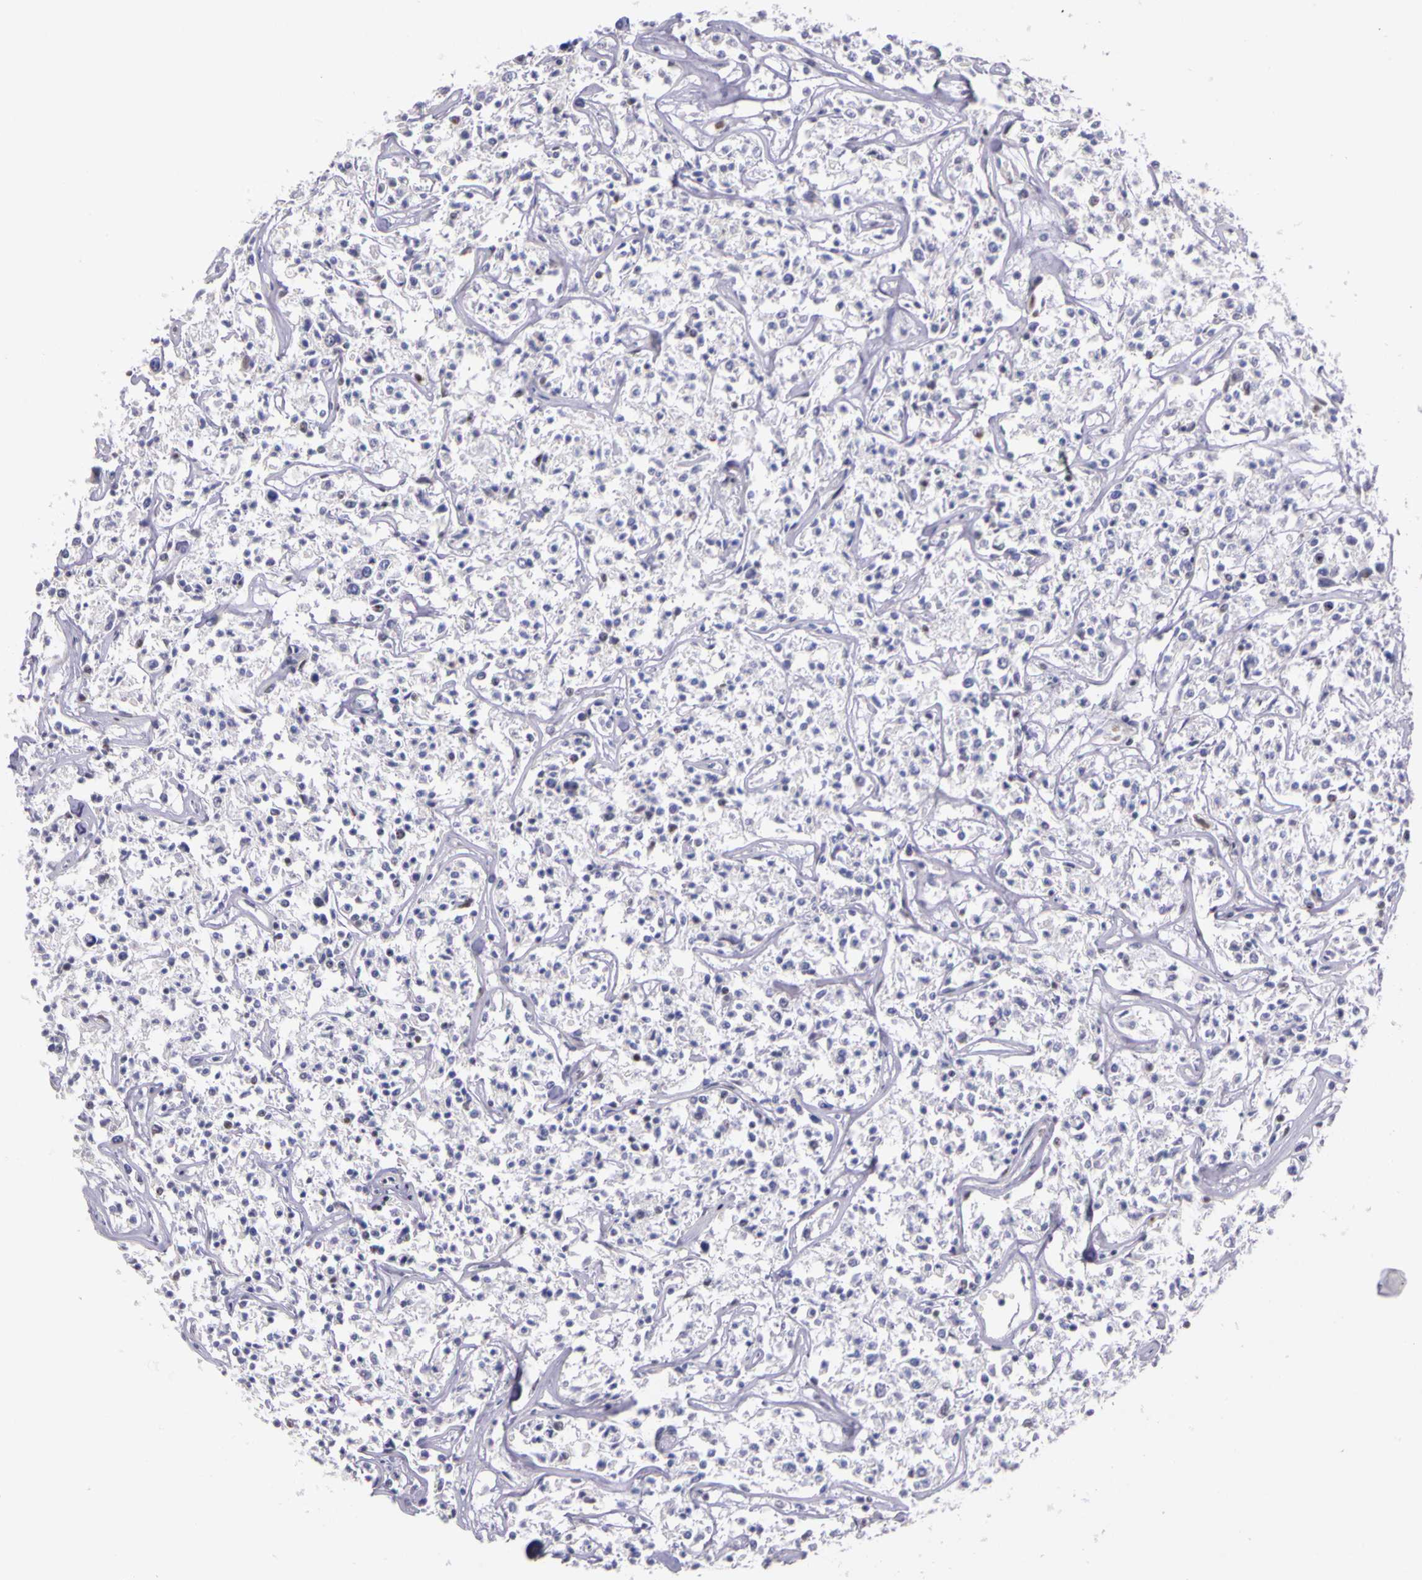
{"staining": {"intensity": "negative", "quantity": "none", "location": "none"}, "tissue": "lymphoma", "cell_type": "Tumor cells", "image_type": "cancer", "snomed": [{"axis": "morphology", "description": "Malignant lymphoma, non-Hodgkin's type, Low grade"}, {"axis": "topography", "description": "Small intestine"}], "caption": "An IHC image of malignant lymphoma, non-Hodgkin's type (low-grade) is shown. There is no staining in tumor cells of malignant lymphoma, non-Hodgkin's type (low-grade).", "gene": "WDR13", "patient": {"sex": "female", "age": 59}}